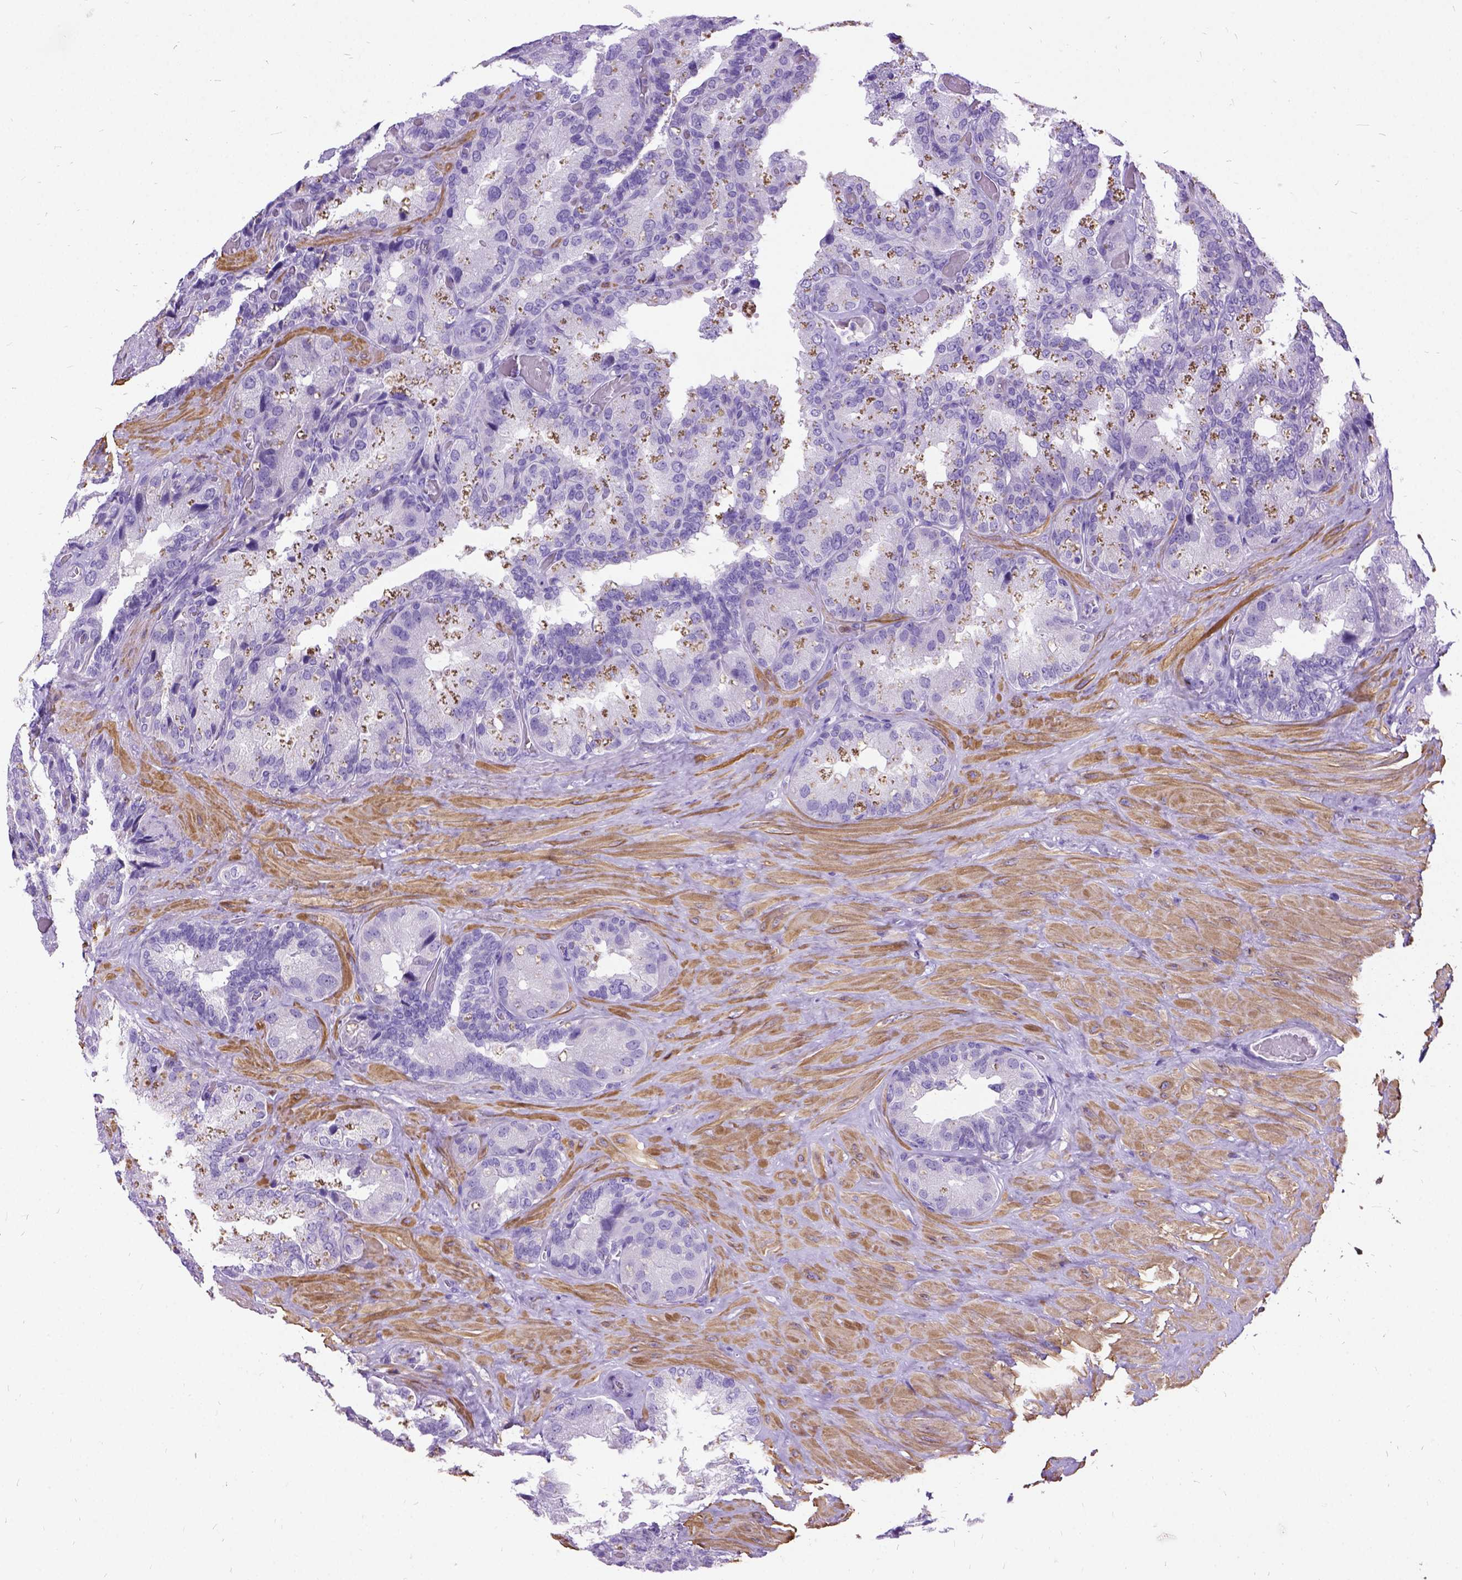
{"staining": {"intensity": "negative", "quantity": "none", "location": "none"}, "tissue": "seminal vesicle", "cell_type": "Glandular cells", "image_type": "normal", "snomed": [{"axis": "morphology", "description": "Normal tissue, NOS"}, {"axis": "topography", "description": "Seminal veicle"}], "caption": "Protein analysis of normal seminal vesicle displays no significant staining in glandular cells.", "gene": "ENSG00000254979", "patient": {"sex": "male", "age": 60}}